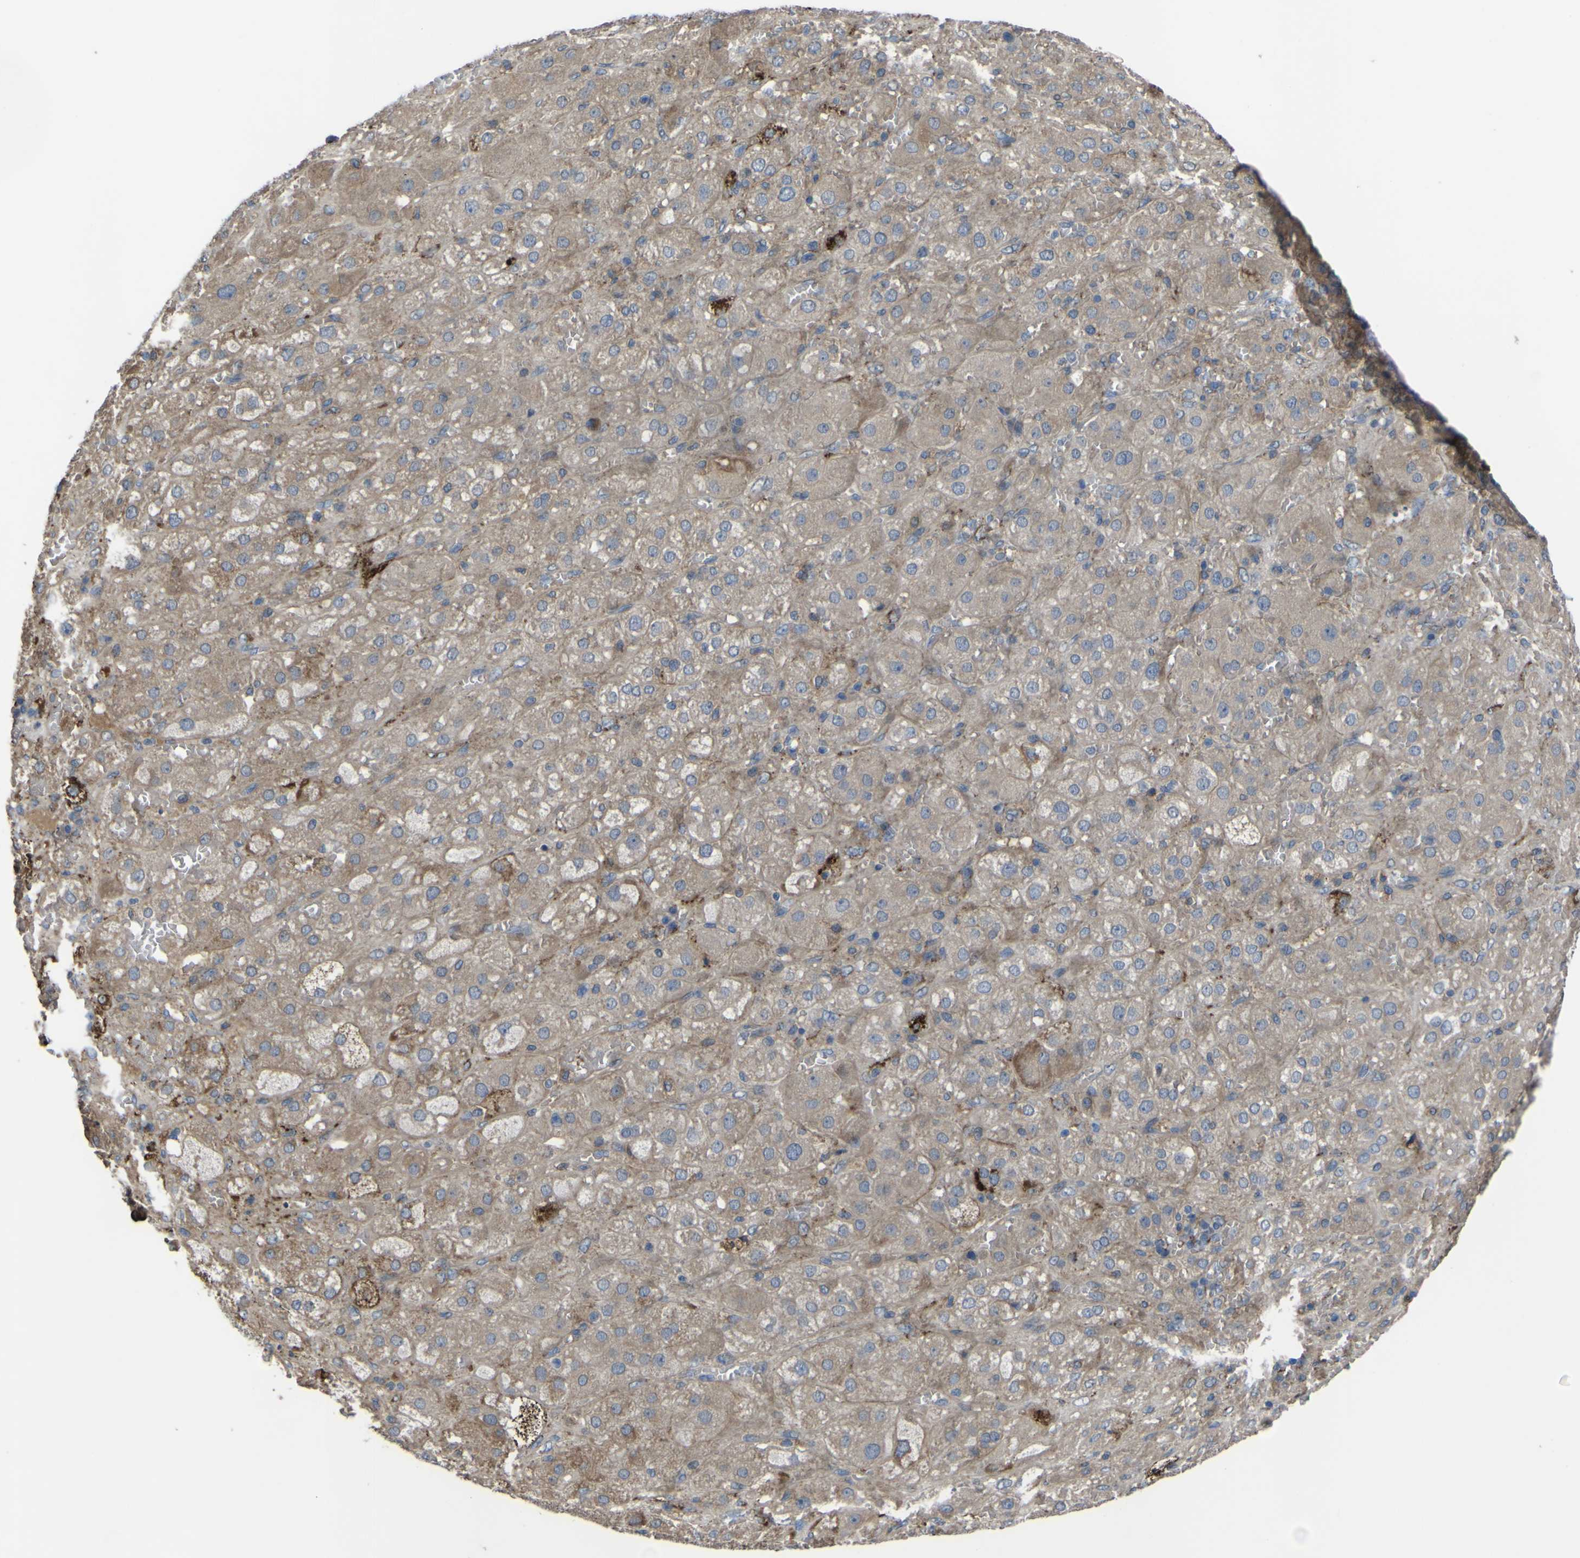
{"staining": {"intensity": "moderate", "quantity": ">75%", "location": "cytoplasmic/membranous"}, "tissue": "adrenal gland", "cell_type": "Glandular cells", "image_type": "normal", "snomed": [{"axis": "morphology", "description": "Normal tissue, NOS"}, {"axis": "topography", "description": "Adrenal gland"}], "caption": "Benign adrenal gland was stained to show a protein in brown. There is medium levels of moderate cytoplasmic/membranous positivity in approximately >75% of glandular cells. (Brightfield microscopy of DAB IHC at high magnification).", "gene": "GPLD1", "patient": {"sex": "female", "age": 47}}